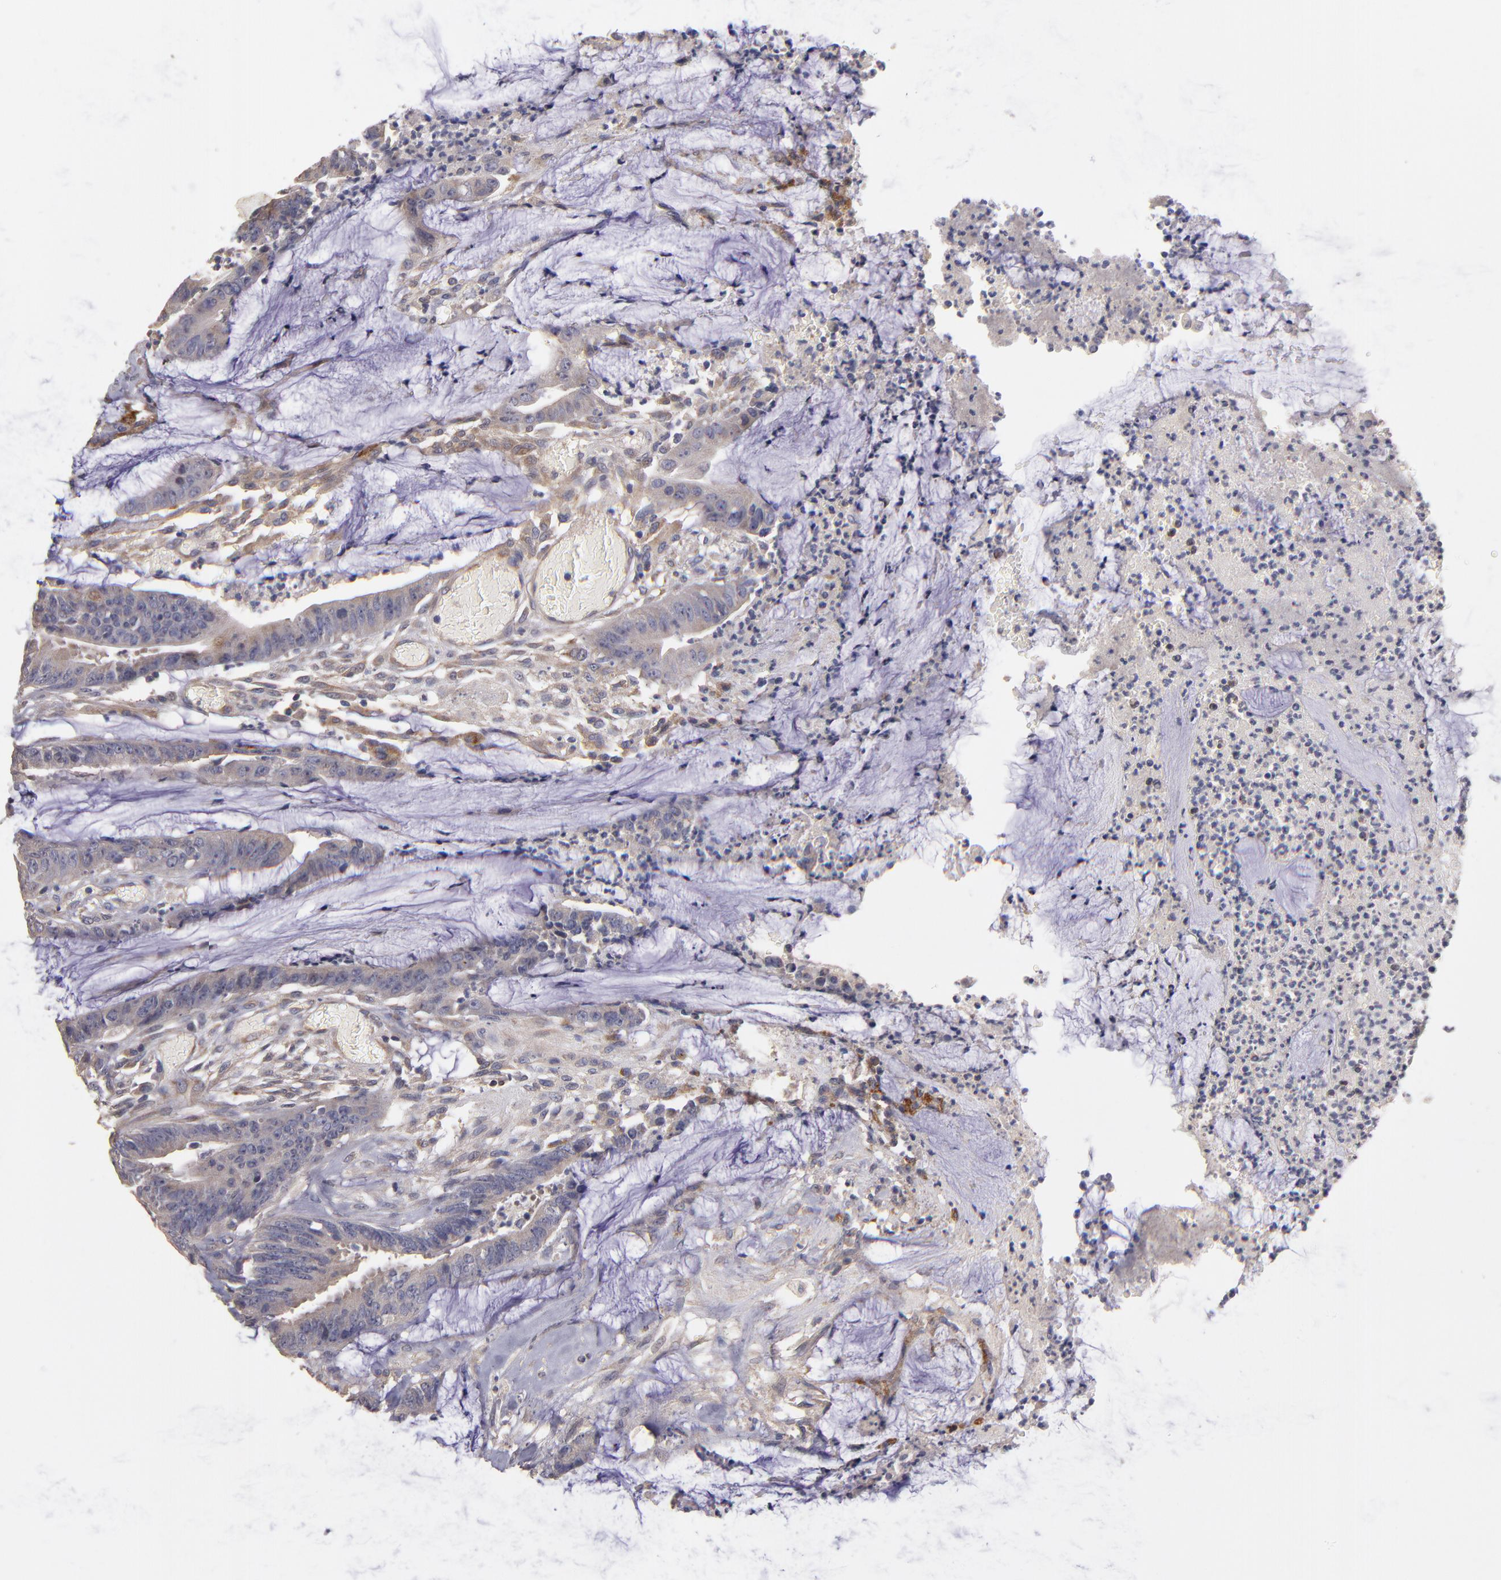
{"staining": {"intensity": "moderate", "quantity": ">75%", "location": "cytoplasmic/membranous"}, "tissue": "colorectal cancer", "cell_type": "Tumor cells", "image_type": "cancer", "snomed": [{"axis": "morphology", "description": "Adenocarcinoma, NOS"}, {"axis": "topography", "description": "Rectum"}], "caption": "A high-resolution photomicrograph shows immunohistochemistry (IHC) staining of colorectal cancer, which reveals moderate cytoplasmic/membranous staining in about >75% of tumor cells.", "gene": "MAGEE1", "patient": {"sex": "female", "age": 66}}